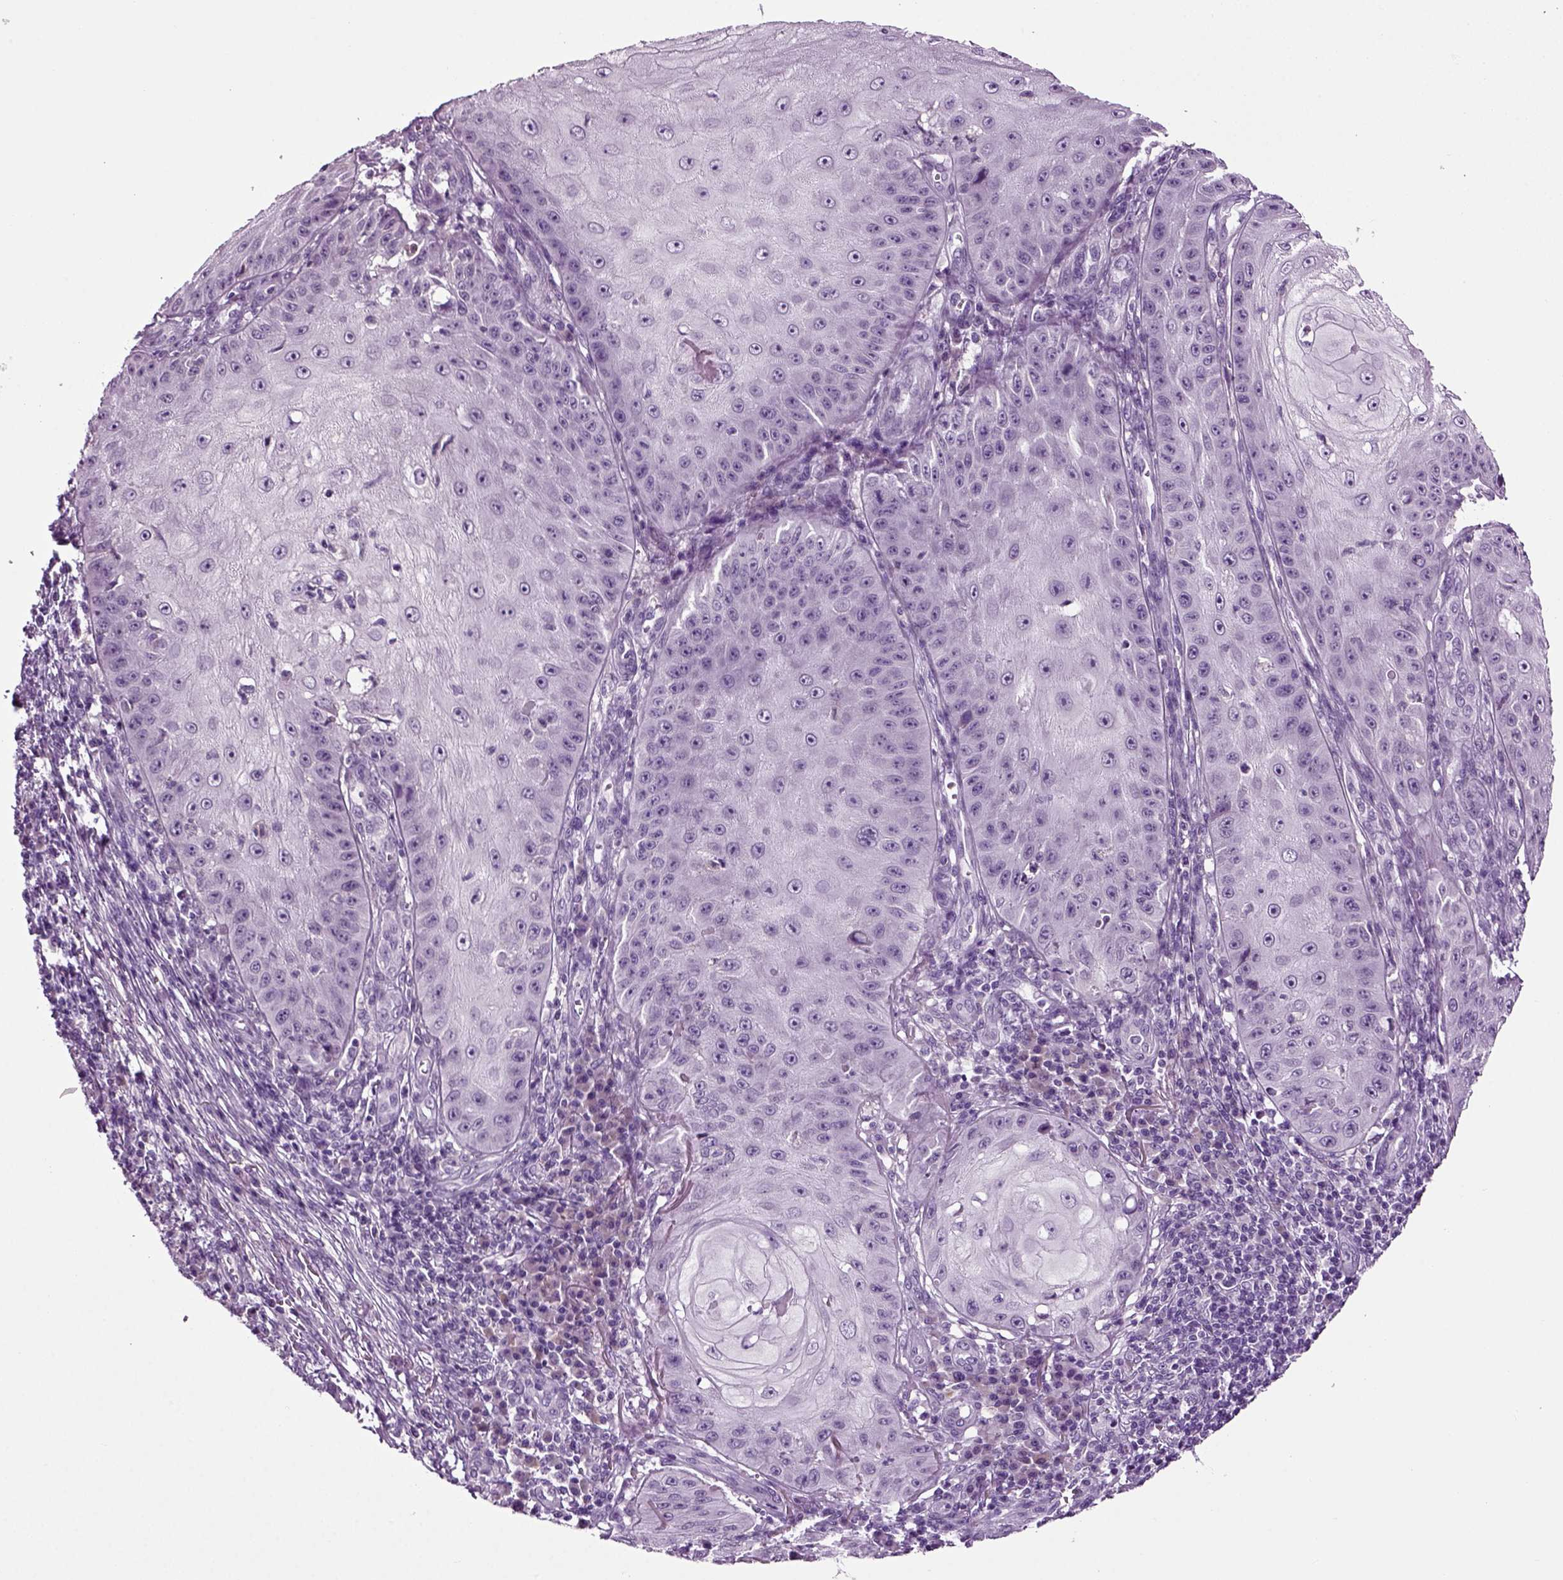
{"staining": {"intensity": "negative", "quantity": "none", "location": "none"}, "tissue": "skin cancer", "cell_type": "Tumor cells", "image_type": "cancer", "snomed": [{"axis": "morphology", "description": "Squamous cell carcinoma, NOS"}, {"axis": "topography", "description": "Skin"}], "caption": "Immunohistochemistry (IHC) histopathology image of neoplastic tissue: skin squamous cell carcinoma stained with DAB (3,3'-diaminobenzidine) reveals no significant protein staining in tumor cells.", "gene": "SPATA17", "patient": {"sex": "male", "age": 70}}